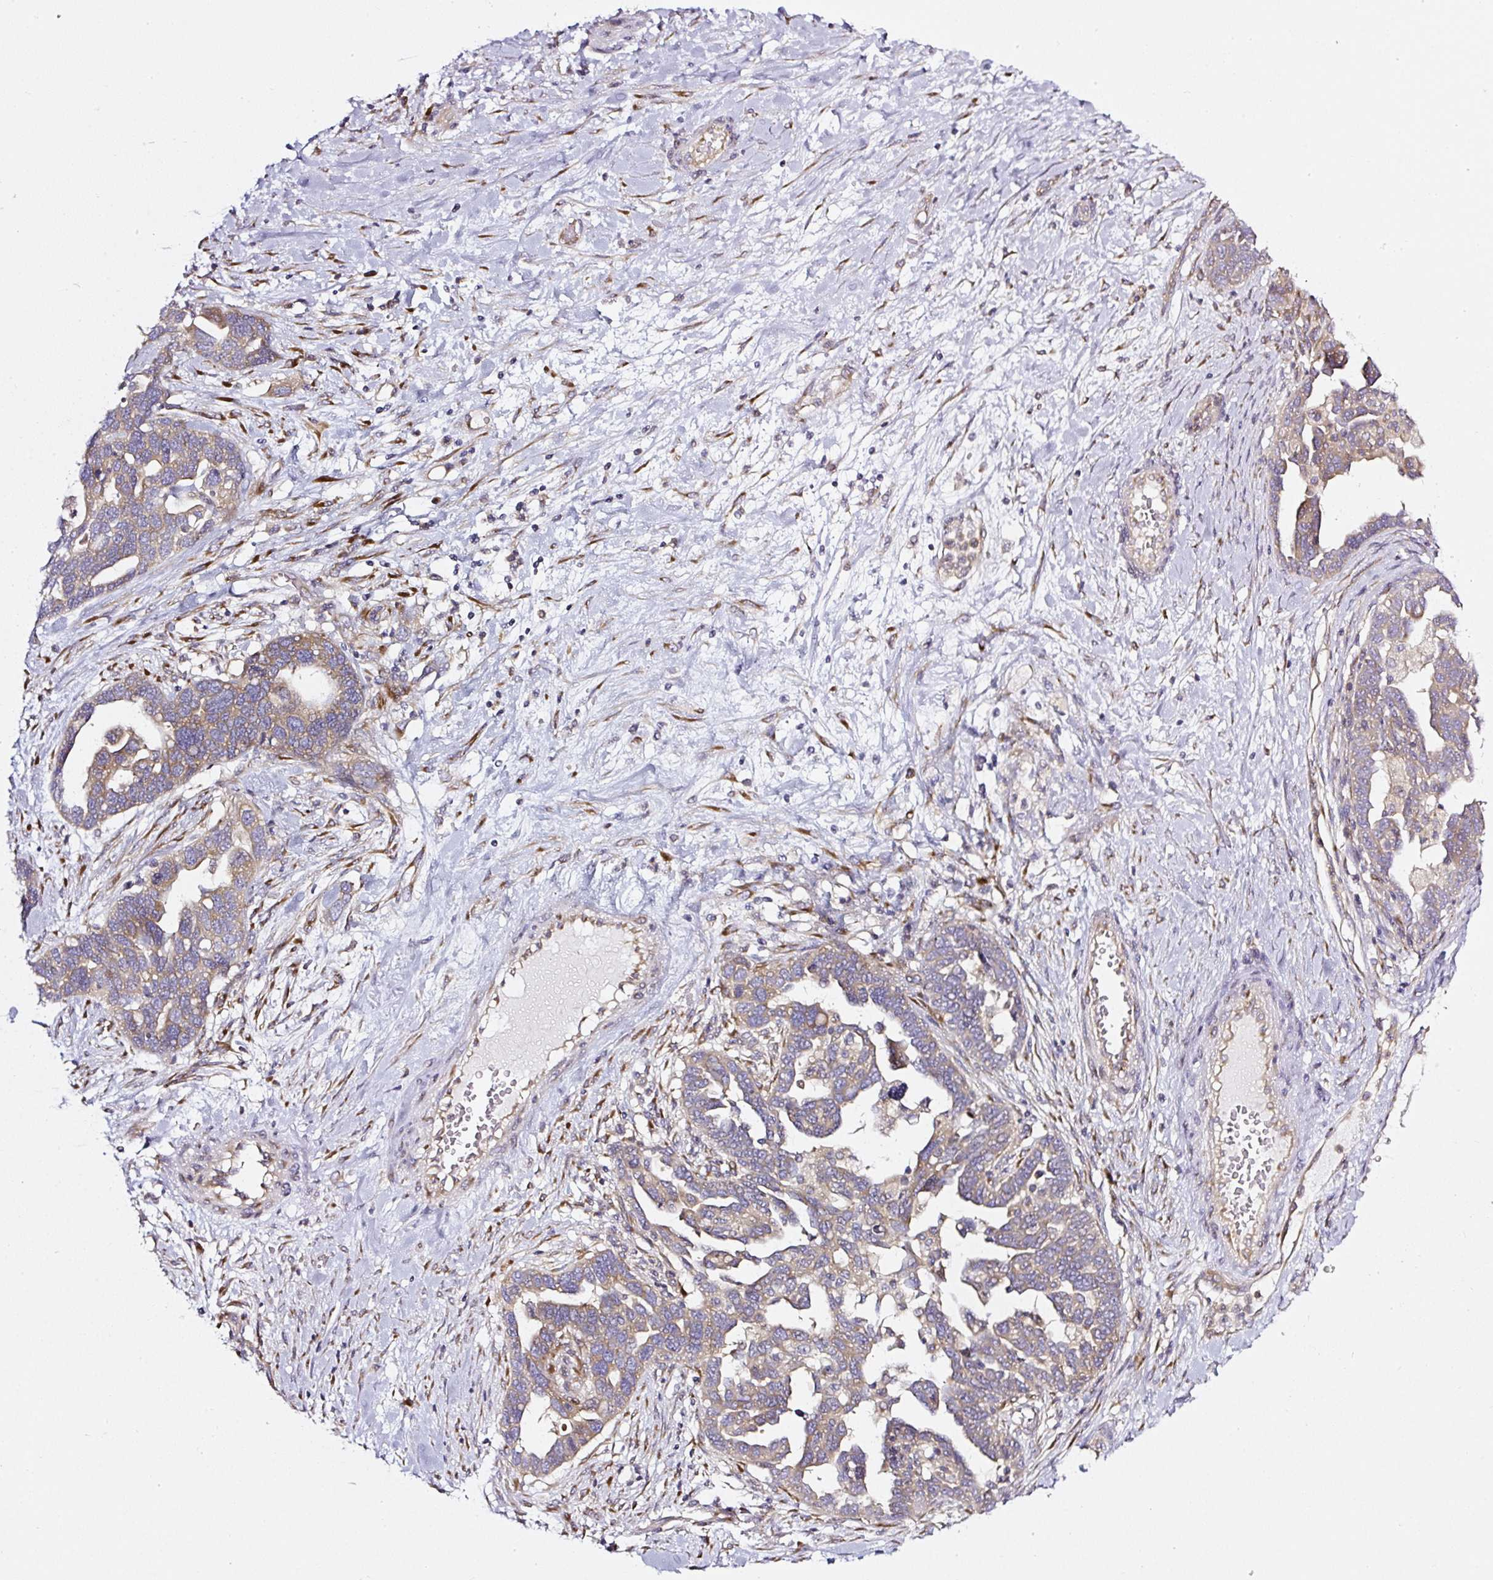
{"staining": {"intensity": "moderate", "quantity": ">75%", "location": "cytoplasmic/membranous"}, "tissue": "ovarian cancer", "cell_type": "Tumor cells", "image_type": "cancer", "snomed": [{"axis": "morphology", "description": "Cystadenocarcinoma, serous, NOS"}, {"axis": "topography", "description": "Ovary"}], "caption": "Brown immunohistochemical staining in serous cystadenocarcinoma (ovarian) displays moderate cytoplasmic/membranous staining in about >75% of tumor cells. (brown staining indicates protein expression, while blue staining denotes nuclei).", "gene": "MLX", "patient": {"sex": "female", "age": 54}}